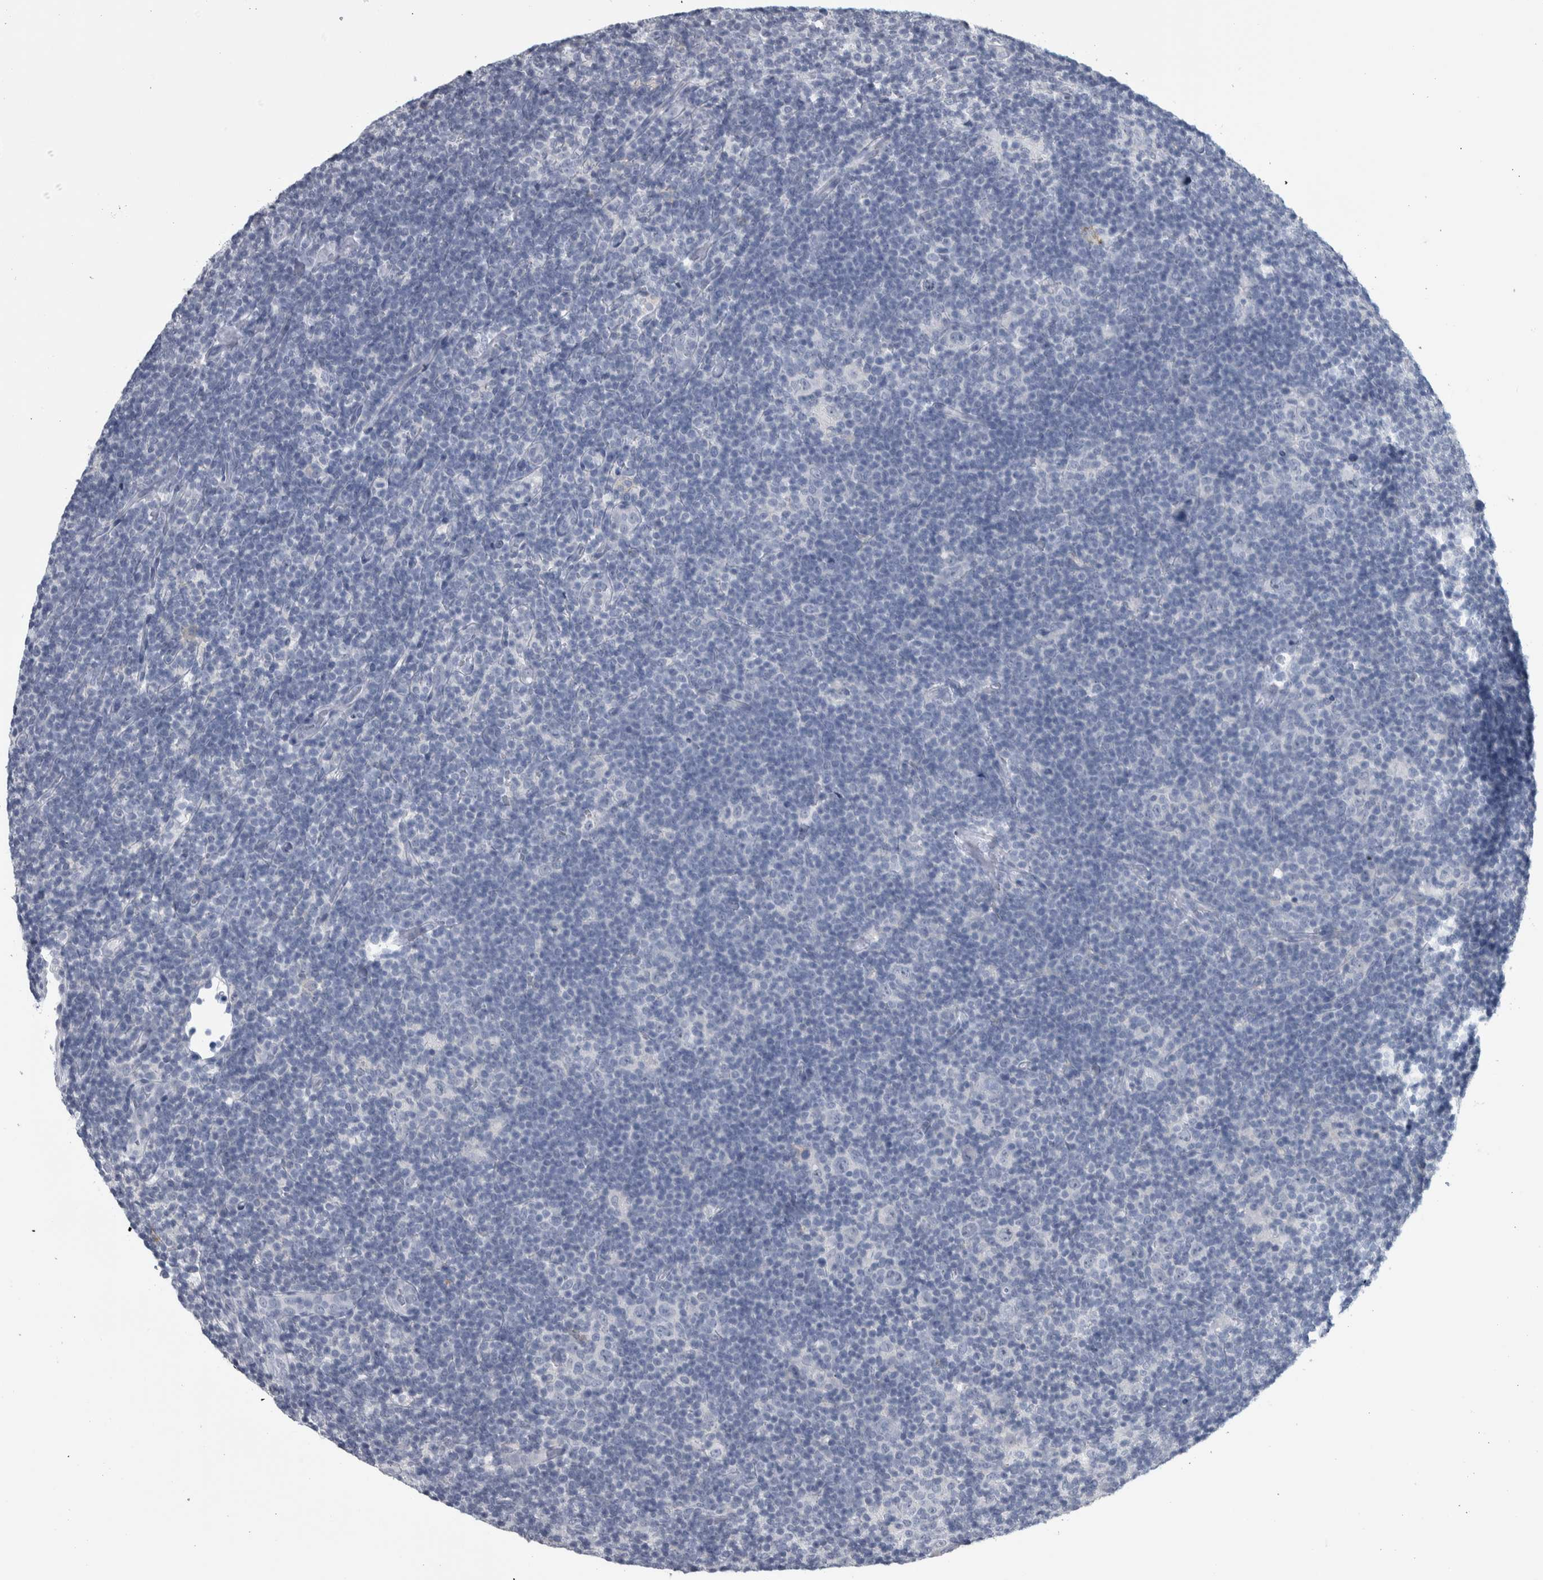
{"staining": {"intensity": "negative", "quantity": "none", "location": "none"}, "tissue": "lymphoma", "cell_type": "Tumor cells", "image_type": "cancer", "snomed": [{"axis": "morphology", "description": "Hodgkin's disease, NOS"}, {"axis": "topography", "description": "Lymph node"}], "caption": "IHC of lymphoma reveals no positivity in tumor cells.", "gene": "CDH17", "patient": {"sex": "female", "age": 57}}